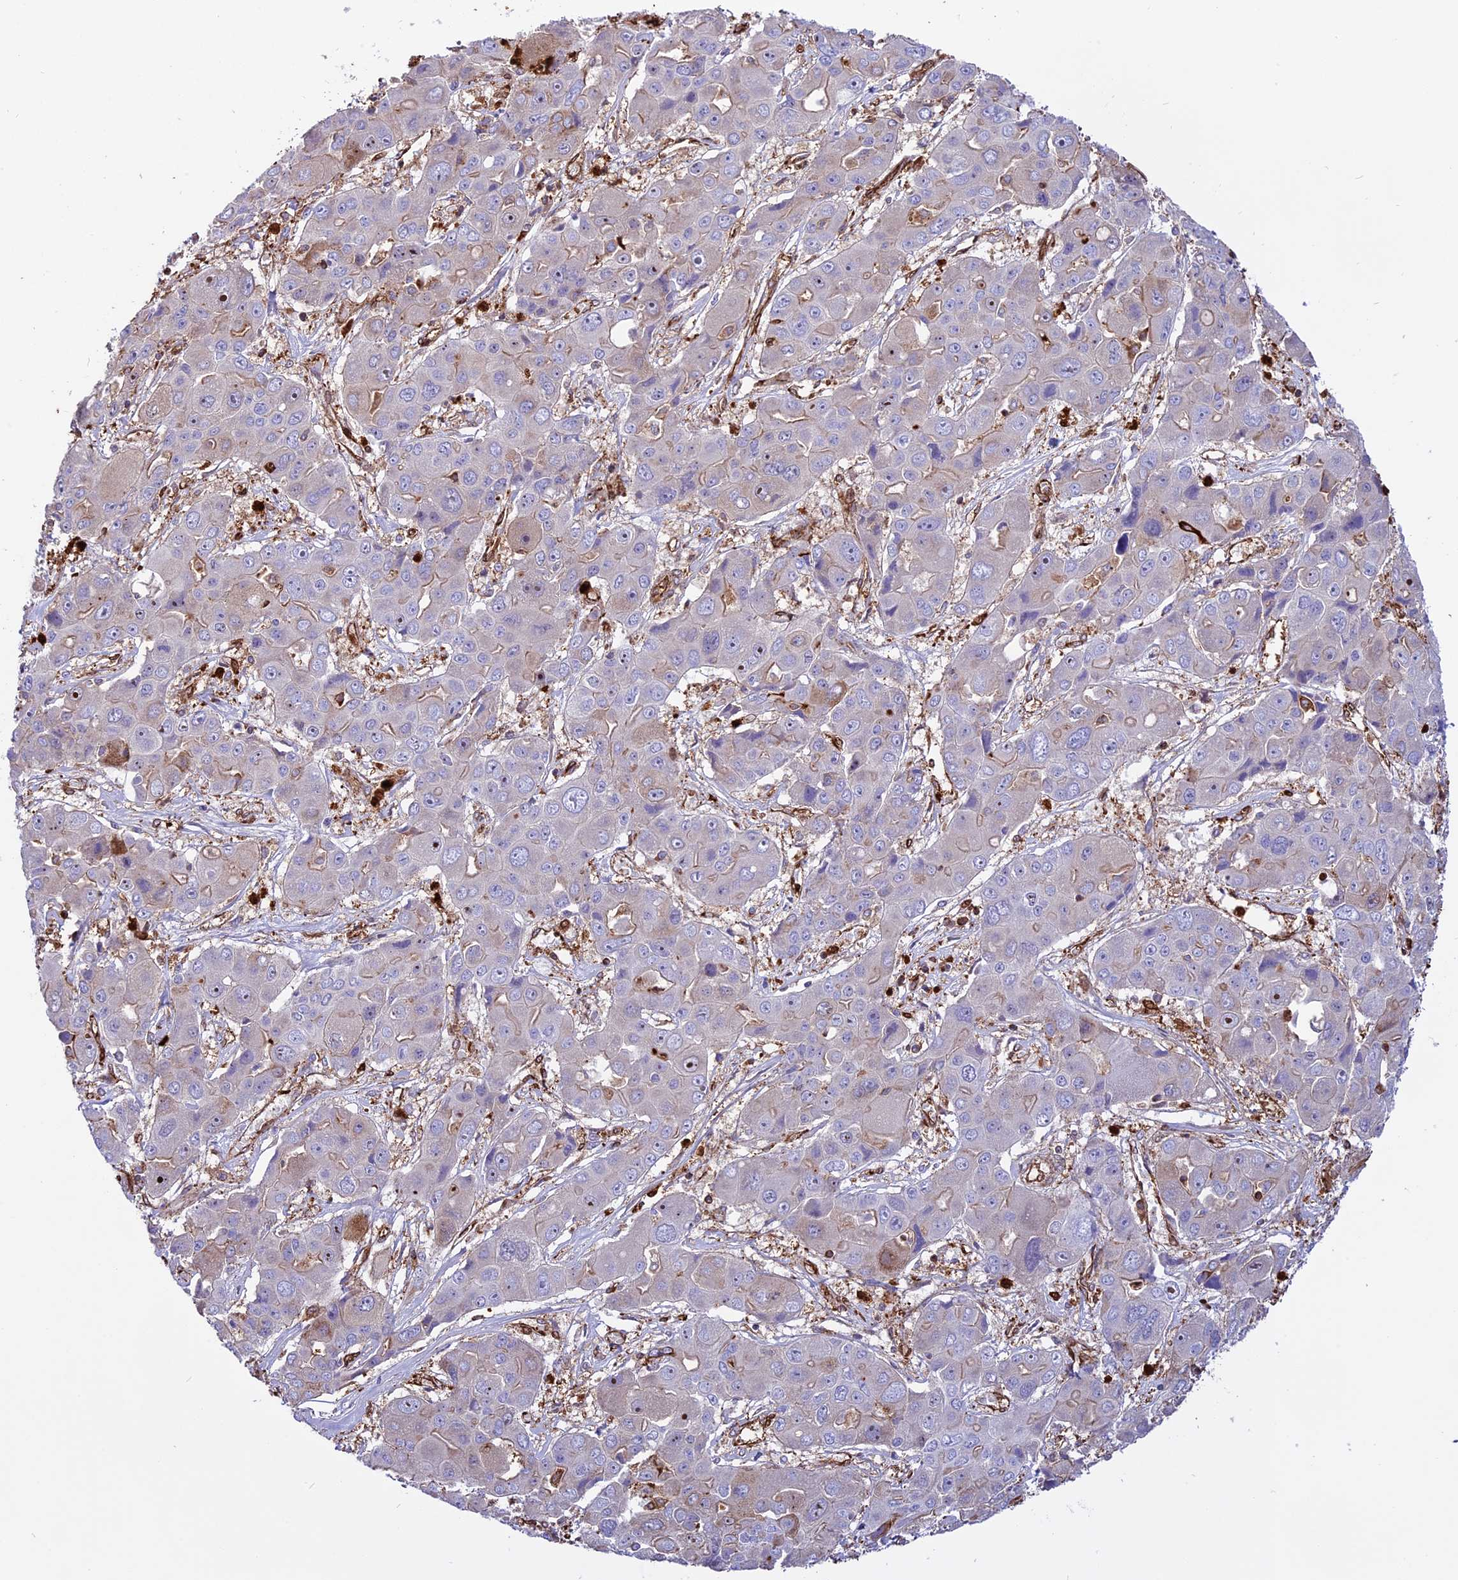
{"staining": {"intensity": "negative", "quantity": "none", "location": "none"}, "tissue": "liver cancer", "cell_type": "Tumor cells", "image_type": "cancer", "snomed": [{"axis": "morphology", "description": "Cholangiocarcinoma"}, {"axis": "topography", "description": "Liver"}], "caption": "Immunohistochemical staining of human liver cancer displays no significant staining in tumor cells.", "gene": "CD99L2", "patient": {"sex": "male", "age": 67}}